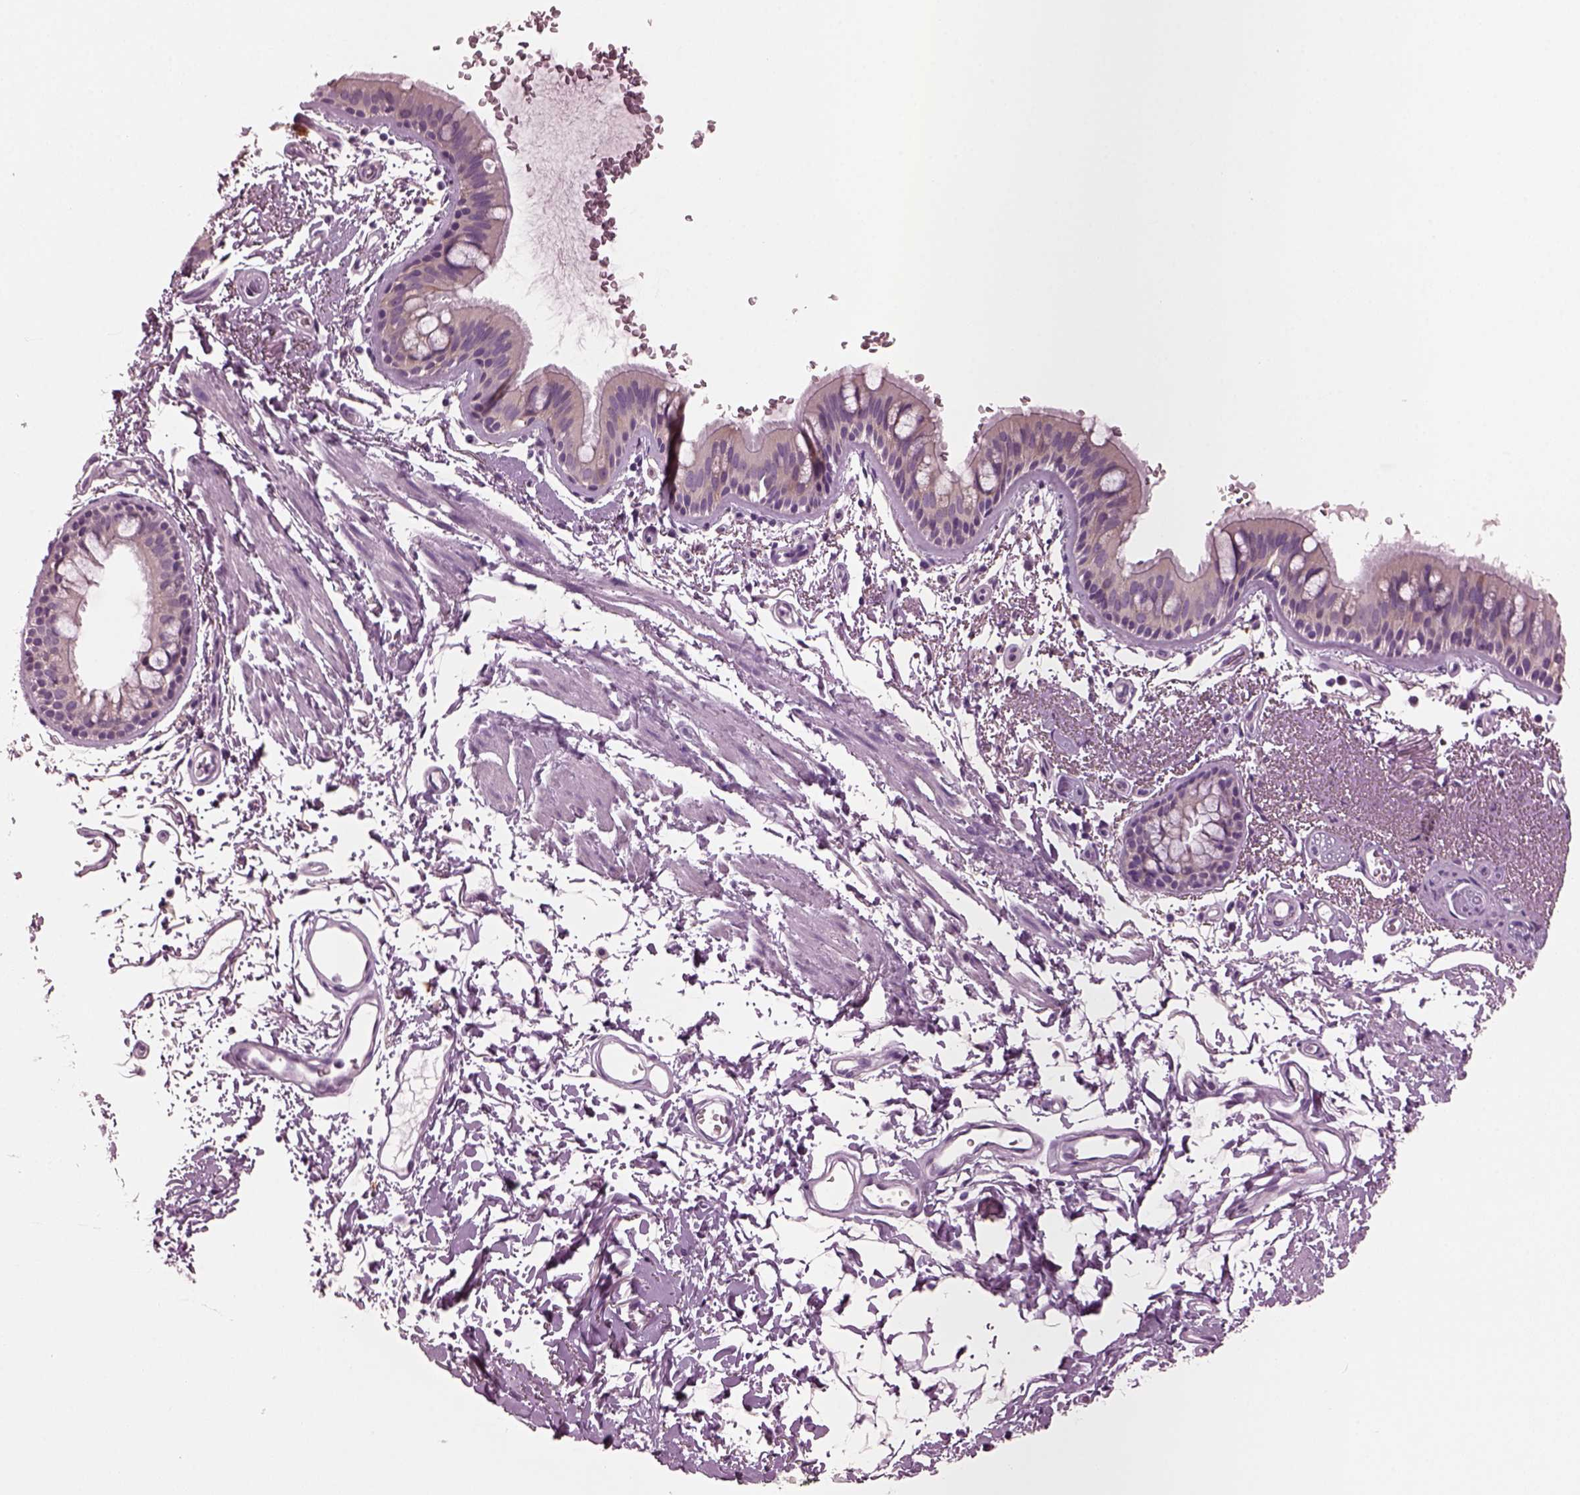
{"staining": {"intensity": "negative", "quantity": "none", "location": "none"}, "tissue": "bronchus", "cell_type": "Respiratory epithelial cells", "image_type": "normal", "snomed": [{"axis": "morphology", "description": "Normal tissue, NOS"}, {"axis": "topography", "description": "Lymph node"}, {"axis": "topography", "description": "Bronchus"}], "caption": "The photomicrograph reveals no staining of respiratory epithelial cells in normal bronchus.", "gene": "SHTN1", "patient": {"sex": "female", "age": 70}}